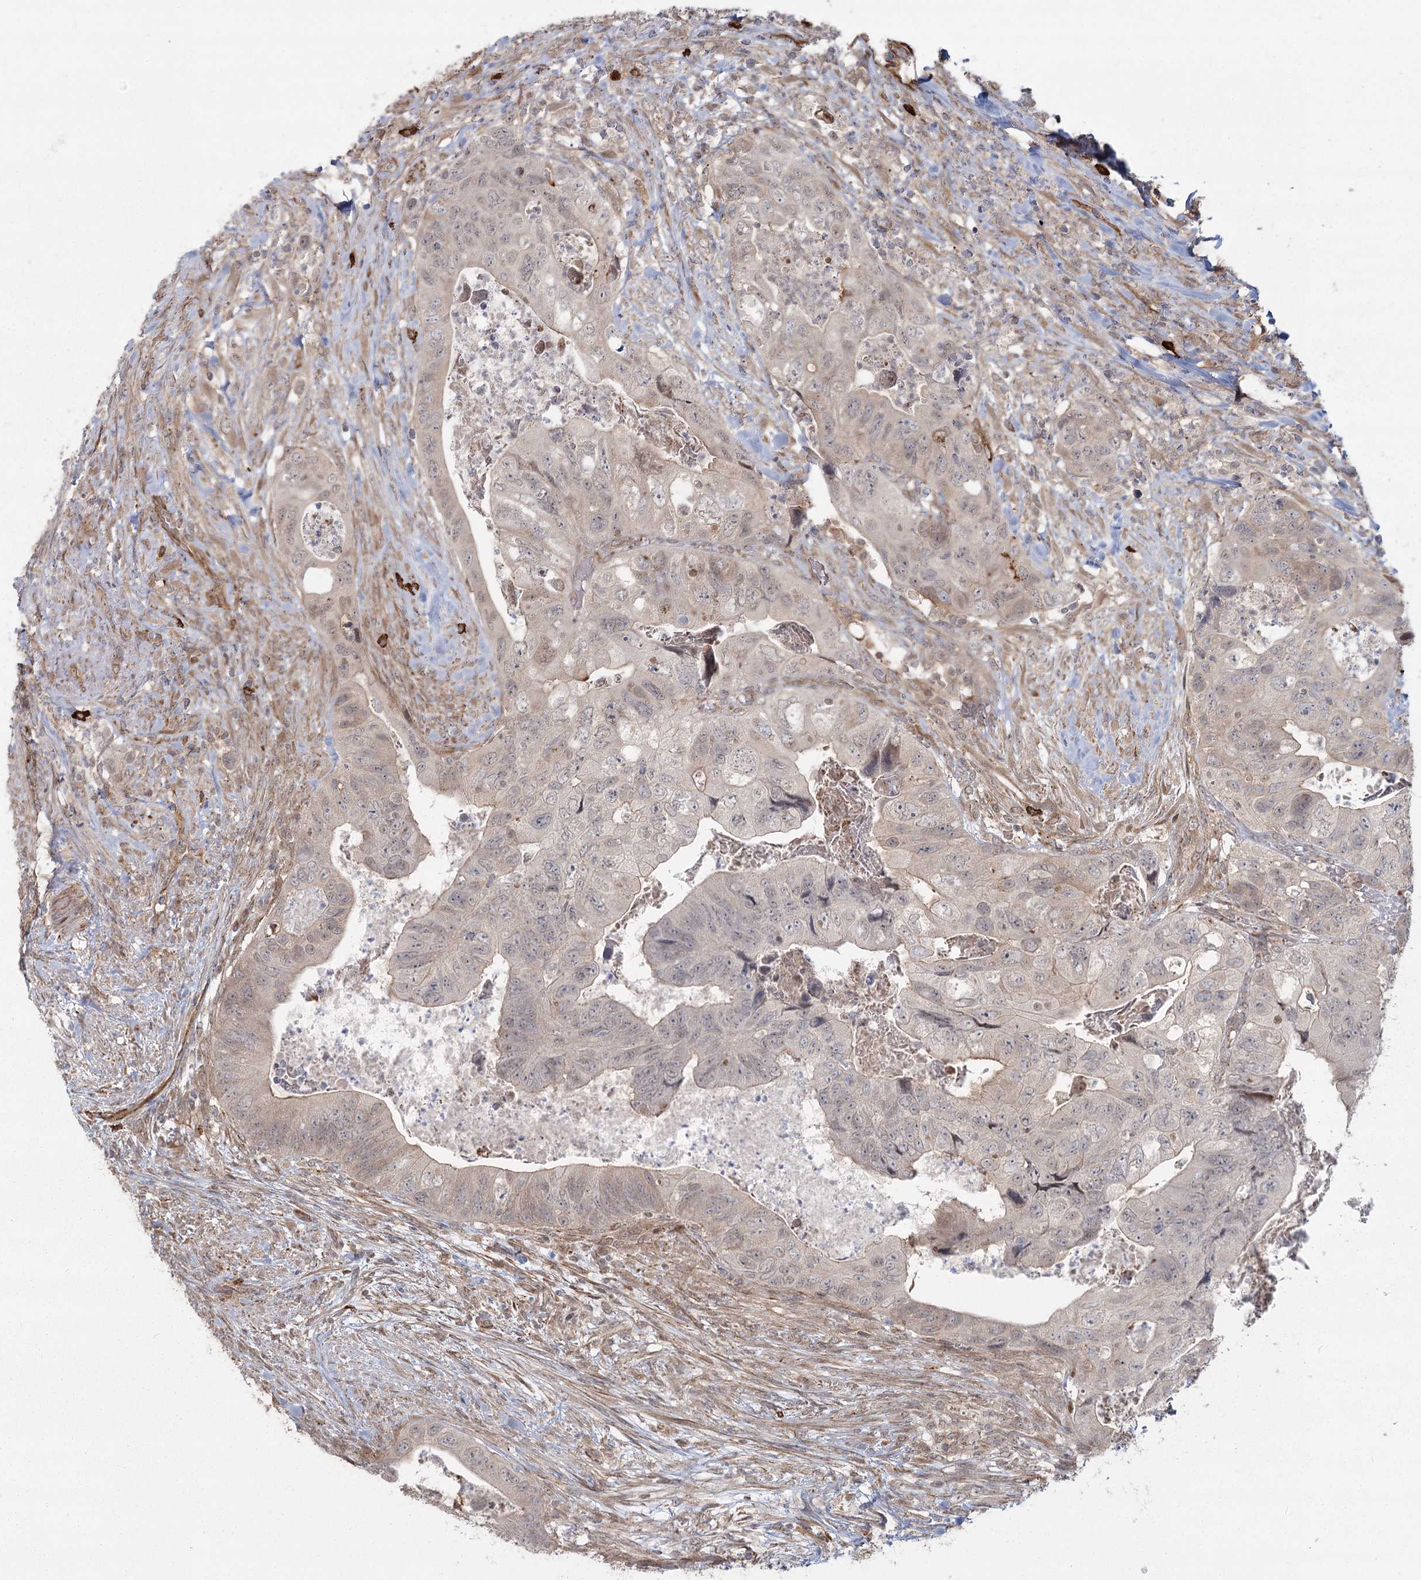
{"staining": {"intensity": "weak", "quantity": "25%-75%", "location": "cytoplasmic/membranous"}, "tissue": "colorectal cancer", "cell_type": "Tumor cells", "image_type": "cancer", "snomed": [{"axis": "morphology", "description": "Adenocarcinoma, NOS"}, {"axis": "topography", "description": "Rectum"}], "caption": "Immunohistochemistry of human colorectal cancer (adenocarcinoma) shows low levels of weak cytoplasmic/membranous positivity in approximately 25%-75% of tumor cells.", "gene": "AP2M1", "patient": {"sex": "male", "age": 63}}